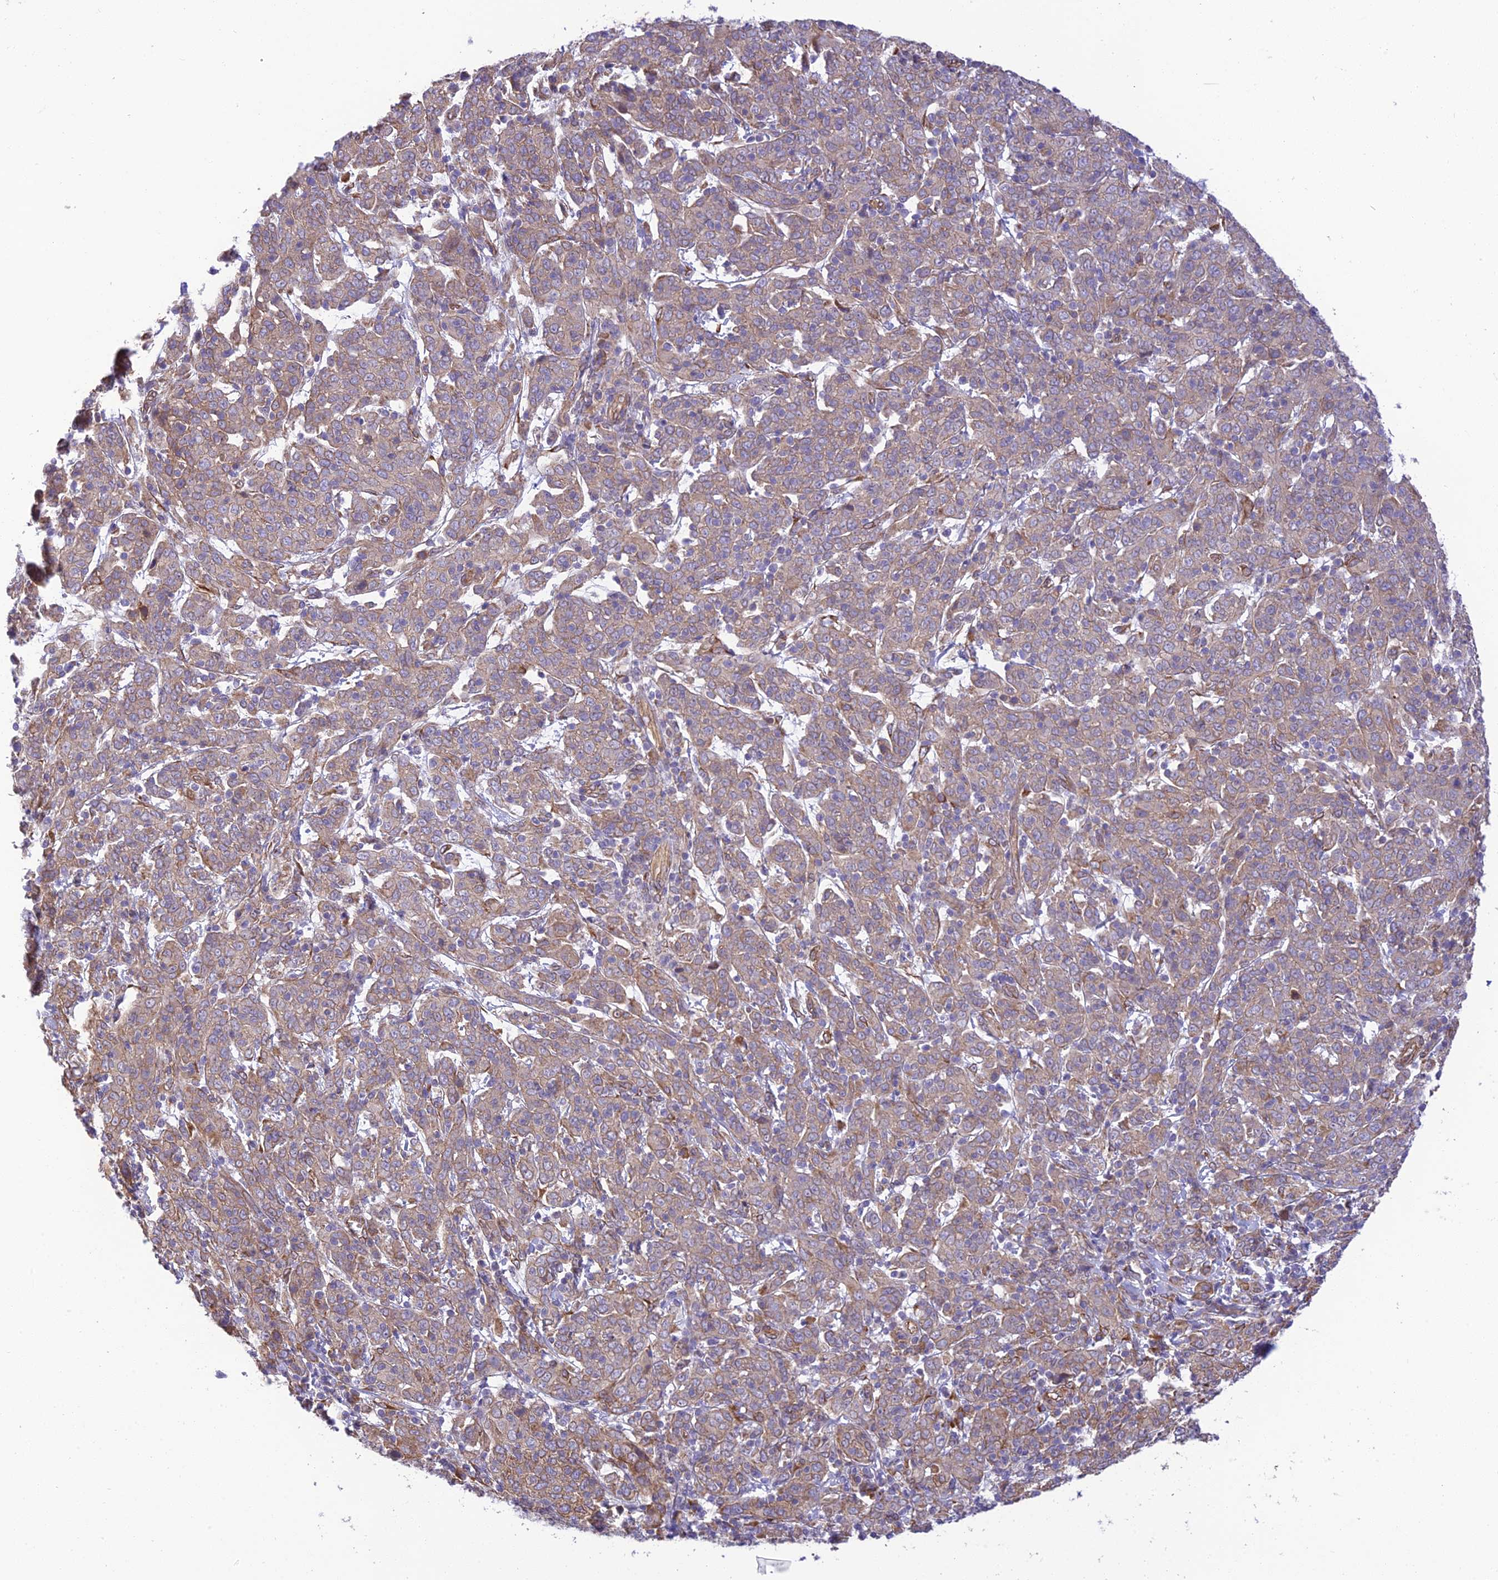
{"staining": {"intensity": "weak", "quantity": "25%-75%", "location": "cytoplasmic/membranous"}, "tissue": "cervical cancer", "cell_type": "Tumor cells", "image_type": "cancer", "snomed": [{"axis": "morphology", "description": "Squamous cell carcinoma, NOS"}, {"axis": "topography", "description": "Cervix"}], "caption": "An image showing weak cytoplasmic/membranous expression in about 25%-75% of tumor cells in cervical cancer (squamous cell carcinoma), as visualized by brown immunohistochemical staining.", "gene": "EXOC3L4", "patient": {"sex": "female", "age": 67}}